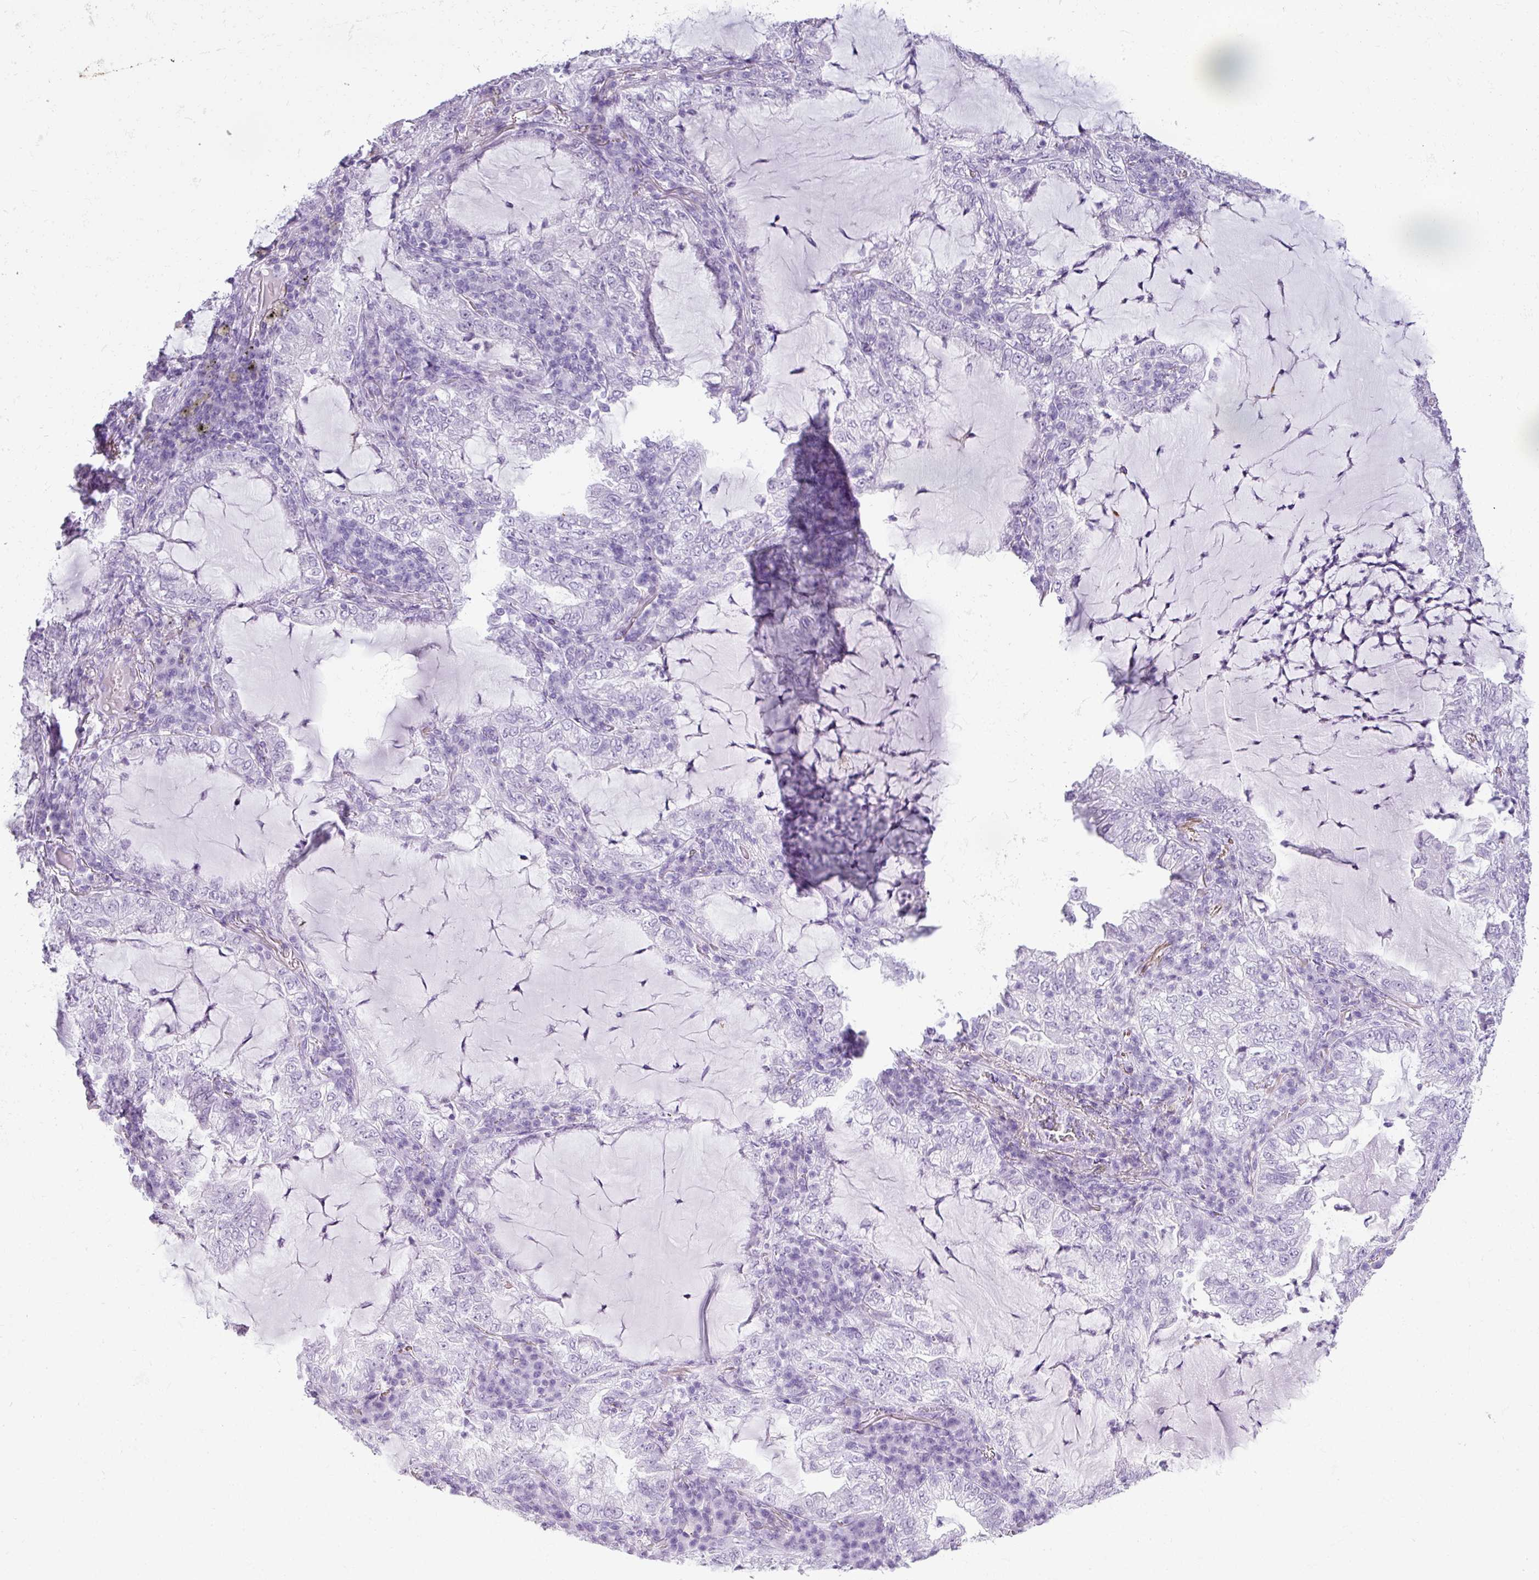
{"staining": {"intensity": "negative", "quantity": "none", "location": "none"}, "tissue": "lung cancer", "cell_type": "Tumor cells", "image_type": "cancer", "snomed": [{"axis": "morphology", "description": "Adenocarcinoma, NOS"}, {"axis": "topography", "description": "Lung"}], "caption": "IHC image of neoplastic tissue: human lung adenocarcinoma stained with DAB reveals no significant protein positivity in tumor cells.", "gene": "RBMY1F", "patient": {"sex": "female", "age": 73}}